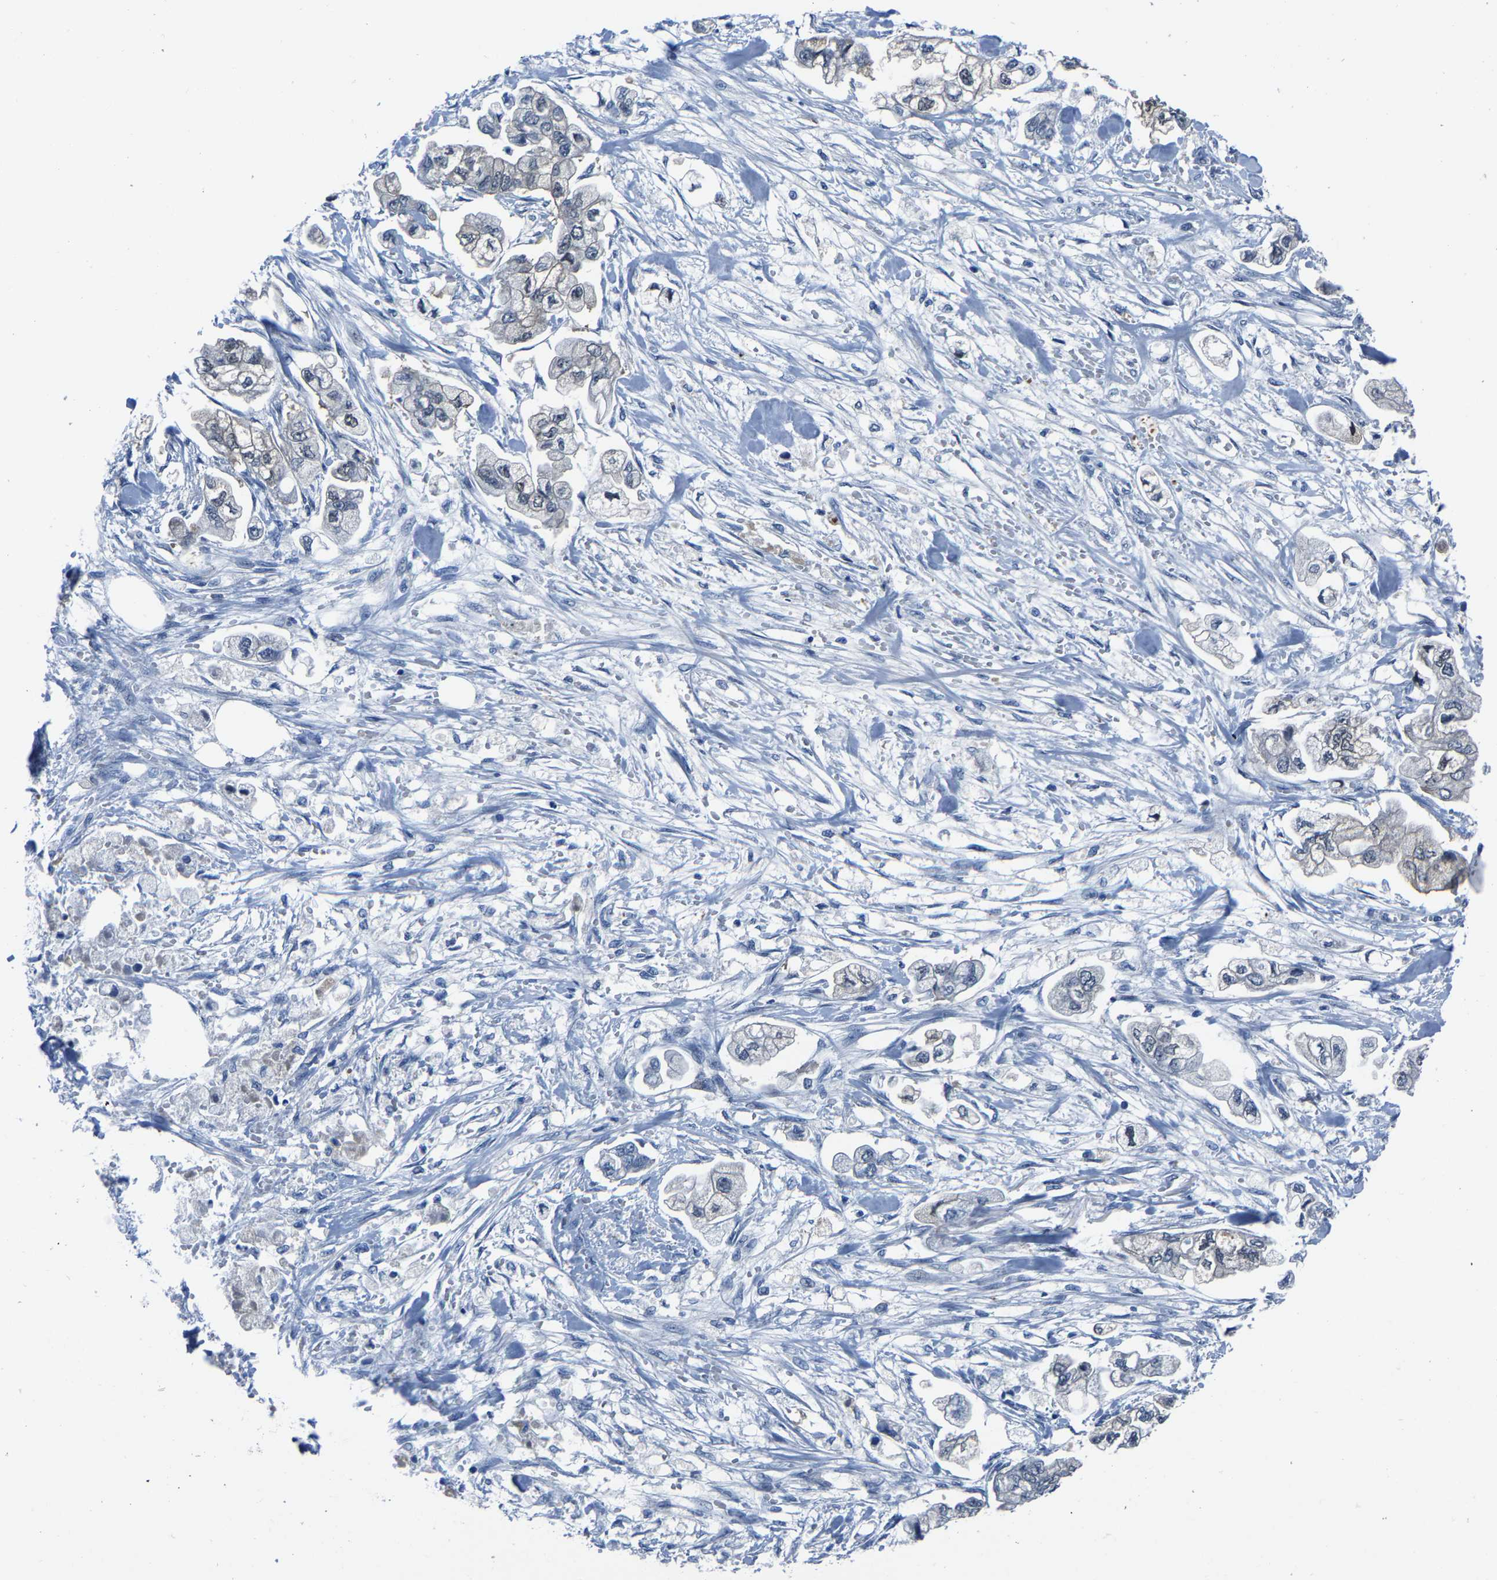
{"staining": {"intensity": "negative", "quantity": "none", "location": "none"}, "tissue": "stomach cancer", "cell_type": "Tumor cells", "image_type": "cancer", "snomed": [{"axis": "morphology", "description": "Normal tissue, NOS"}, {"axis": "morphology", "description": "Adenocarcinoma, NOS"}, {"axis": "topography", "description": "Stomach"}], "caption": "Adenocarcinoma (stomach) stained for a protein using immunohistochemistry (IHC) reveals no expression tumor cells.", "gene": "SSH3", "patient": {"sex": "male", "age": 62}}